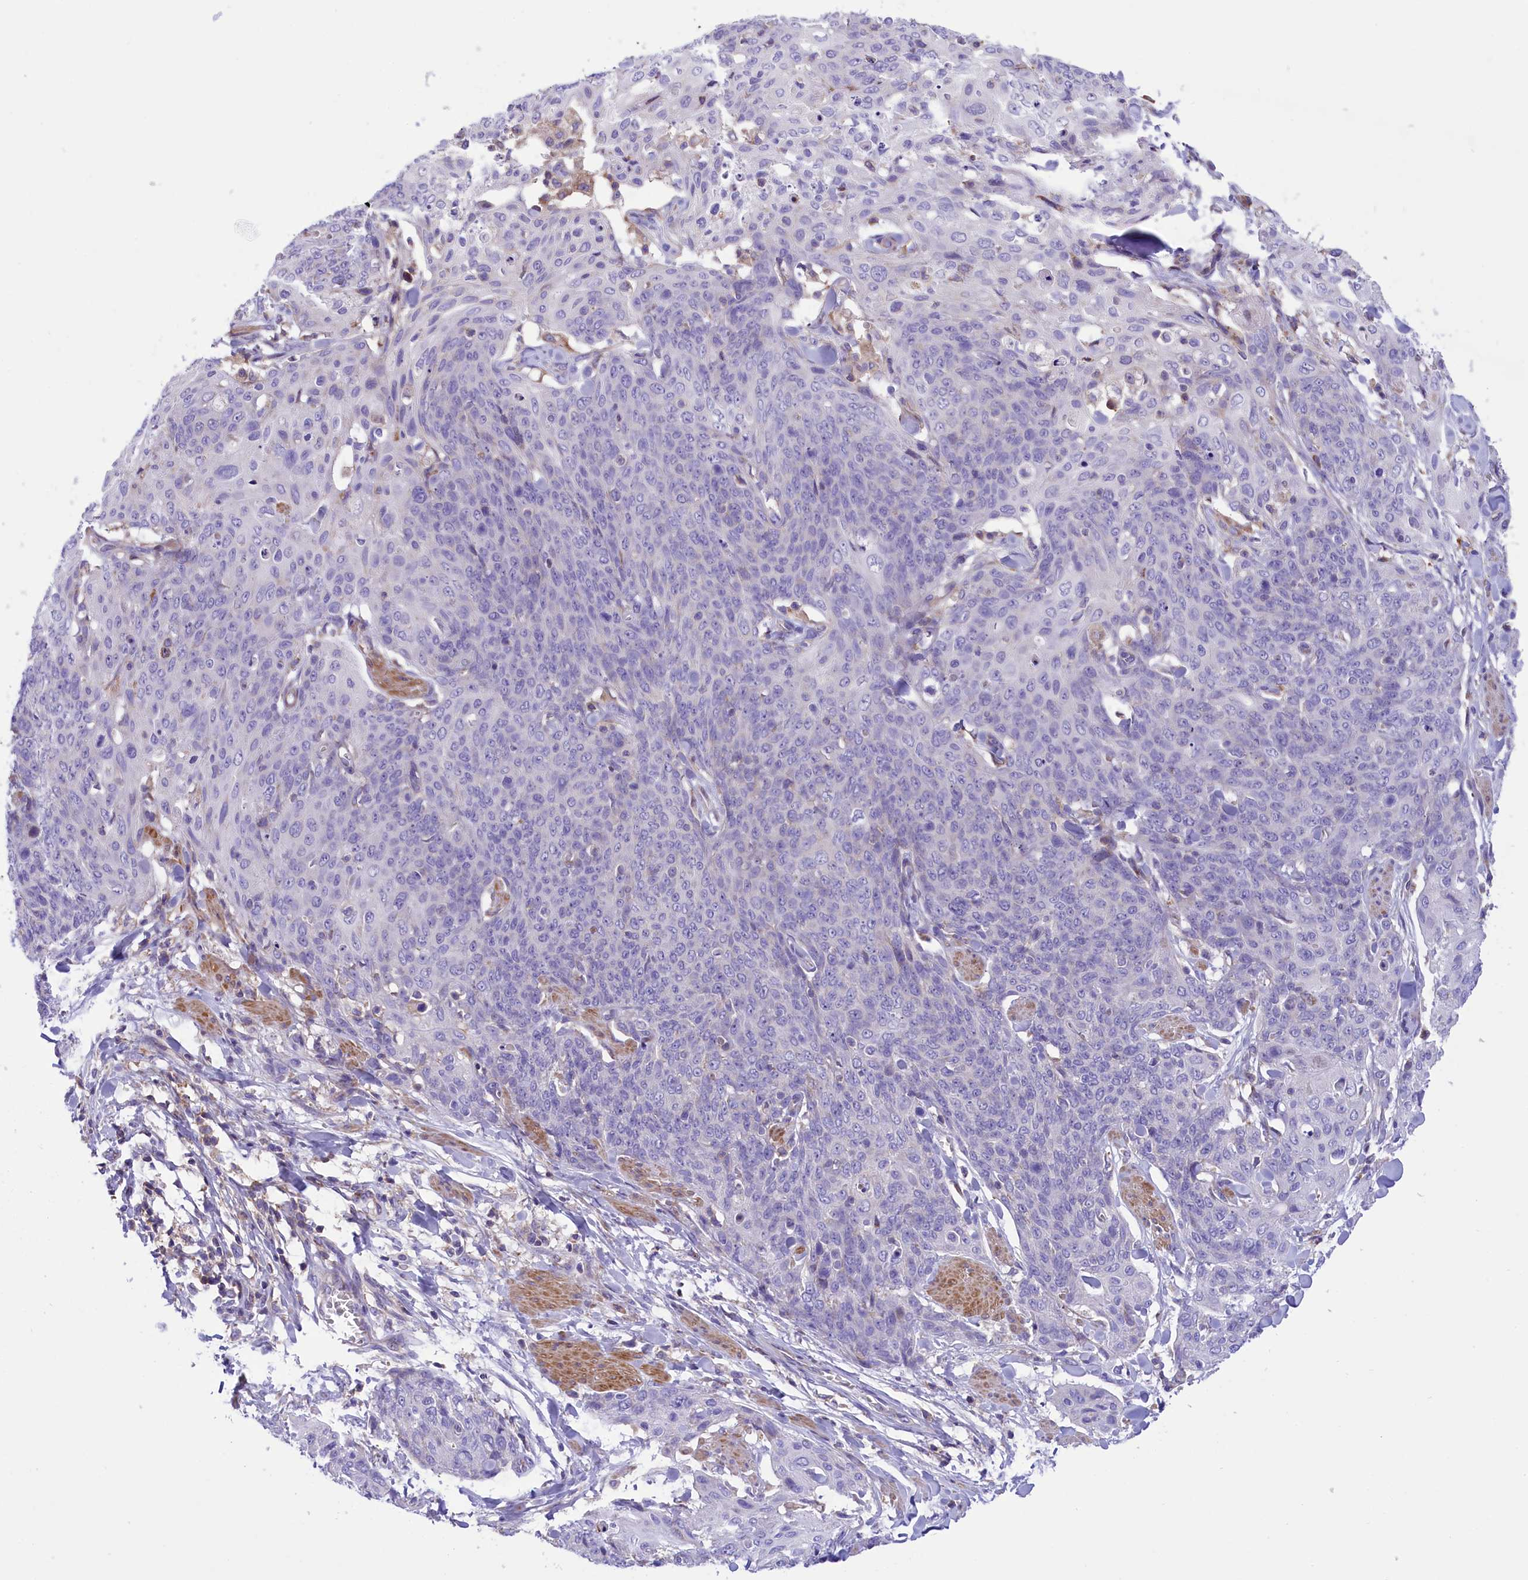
{"staining": {"intensity": "negative", "quantity": "none", "location": "none"}, "tissue": "skin cancer", "cell_type": "Tumor cells", "image_type": "cancer", "snomed": [{"axis": "morphology", "description": "Squamous cell carcinoma, NOS"}, {"axis": "topography", "description": "Skin"}, {"axis": "topography", "description": "Vulva"}], "caption": "DAB immunohistochemical staining of human squamous cell carcinoma (skin) displays no significant expression in tumor cells.", "gene": "CORO7-PAM16", "patient": {"sex": "female", "age": 85}}